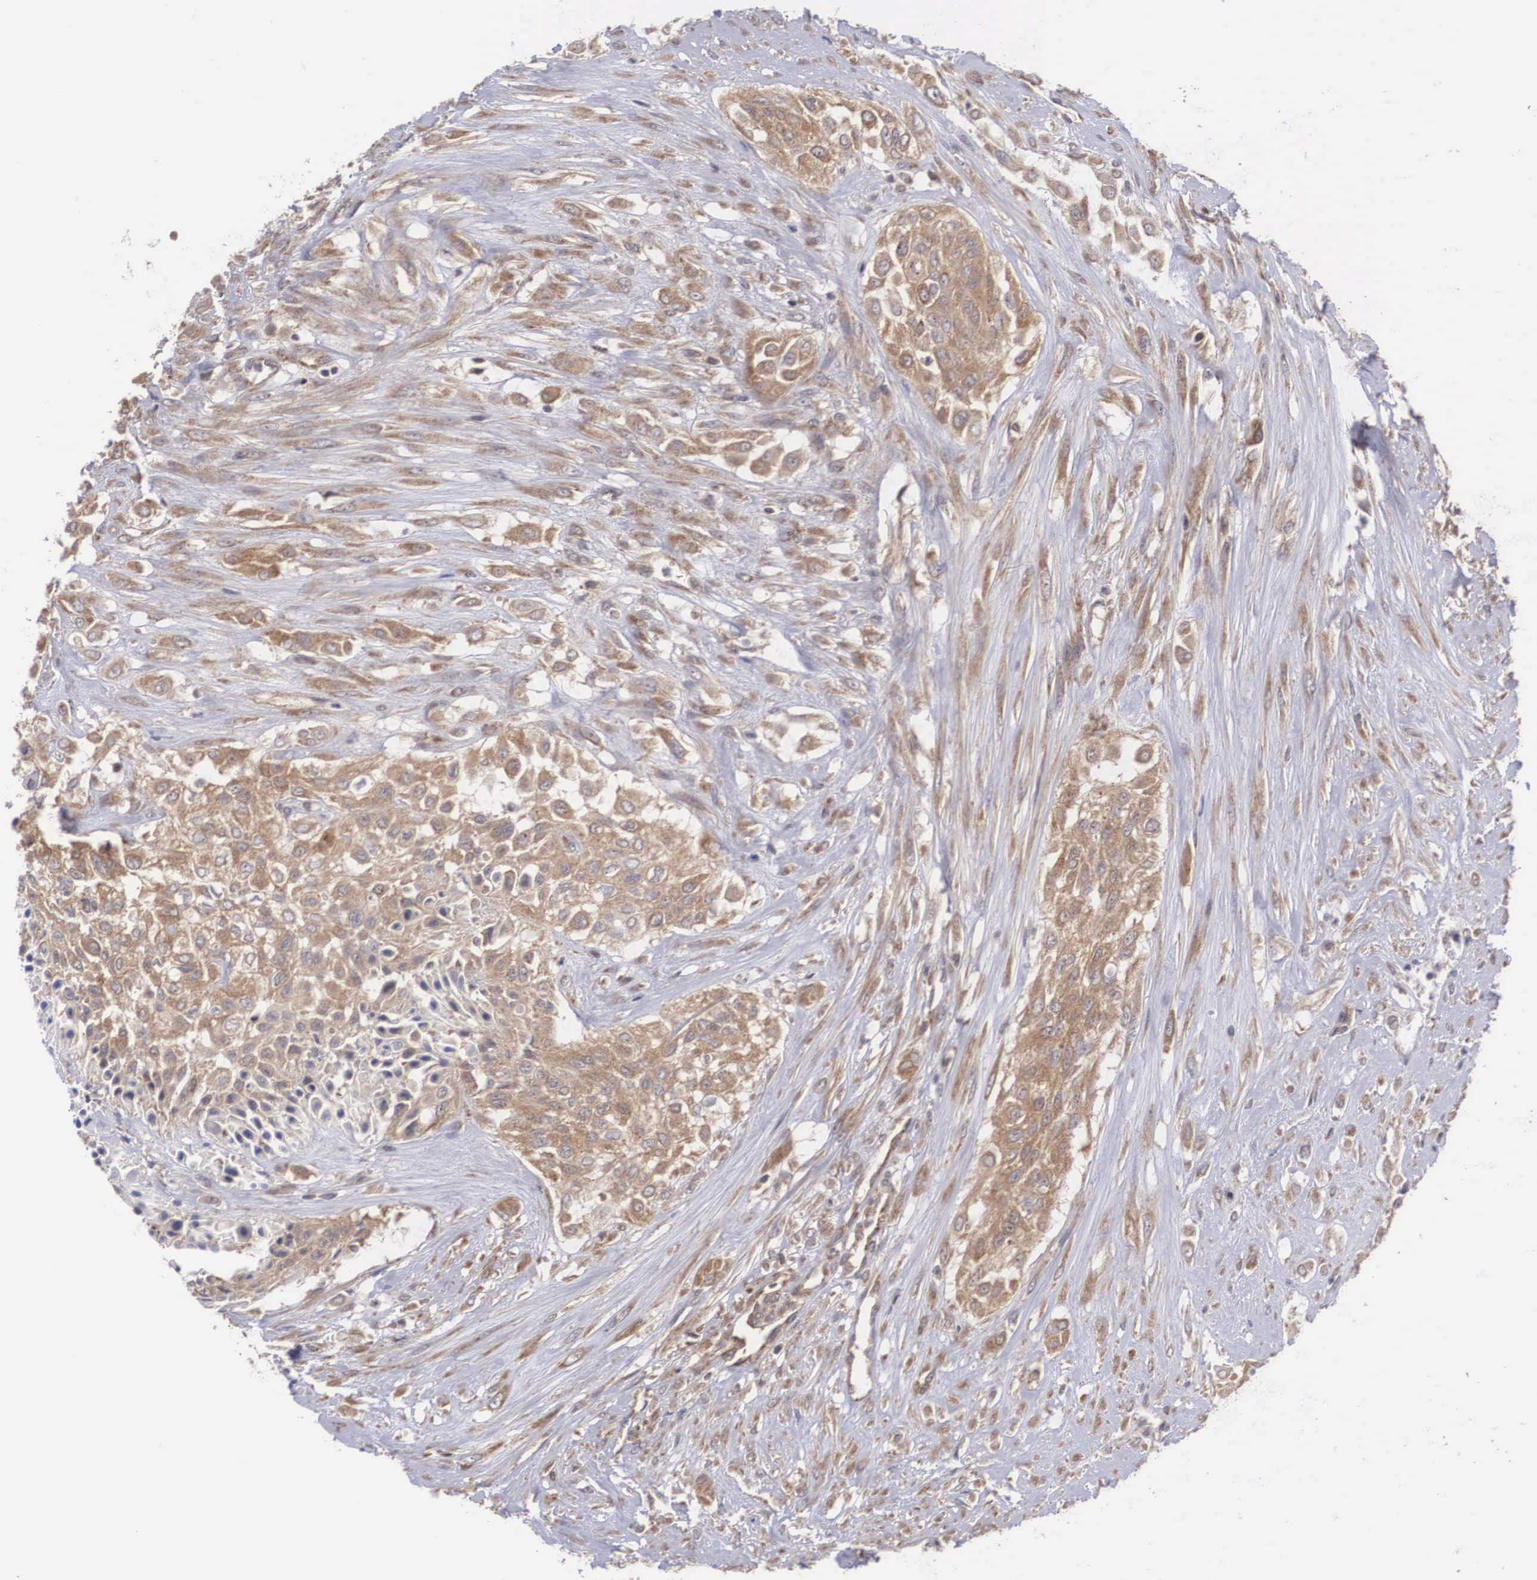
{"staining": {"intensity": "moderate", "quantity": ">75%", "location": "cytoplasmic/membranous"}, "tissue": "urothelial cancer", "cell_type": "Tumor cells", "image_type": "cancer", "snomed": [{"axis": "morphology", "description": "Urothelial carcinoma, High grade"}, {"axis": "topography", "description": "Urinary bladder"}], "caption": "Protein positivity by immunohistochemistry (IHC) reveals moderate cytoplasmic/membranous expression in about >75% of tumor cells in urothelial cancer.", "gene": "DHRS1", "patient": {"sex": "male", "age": 57}}